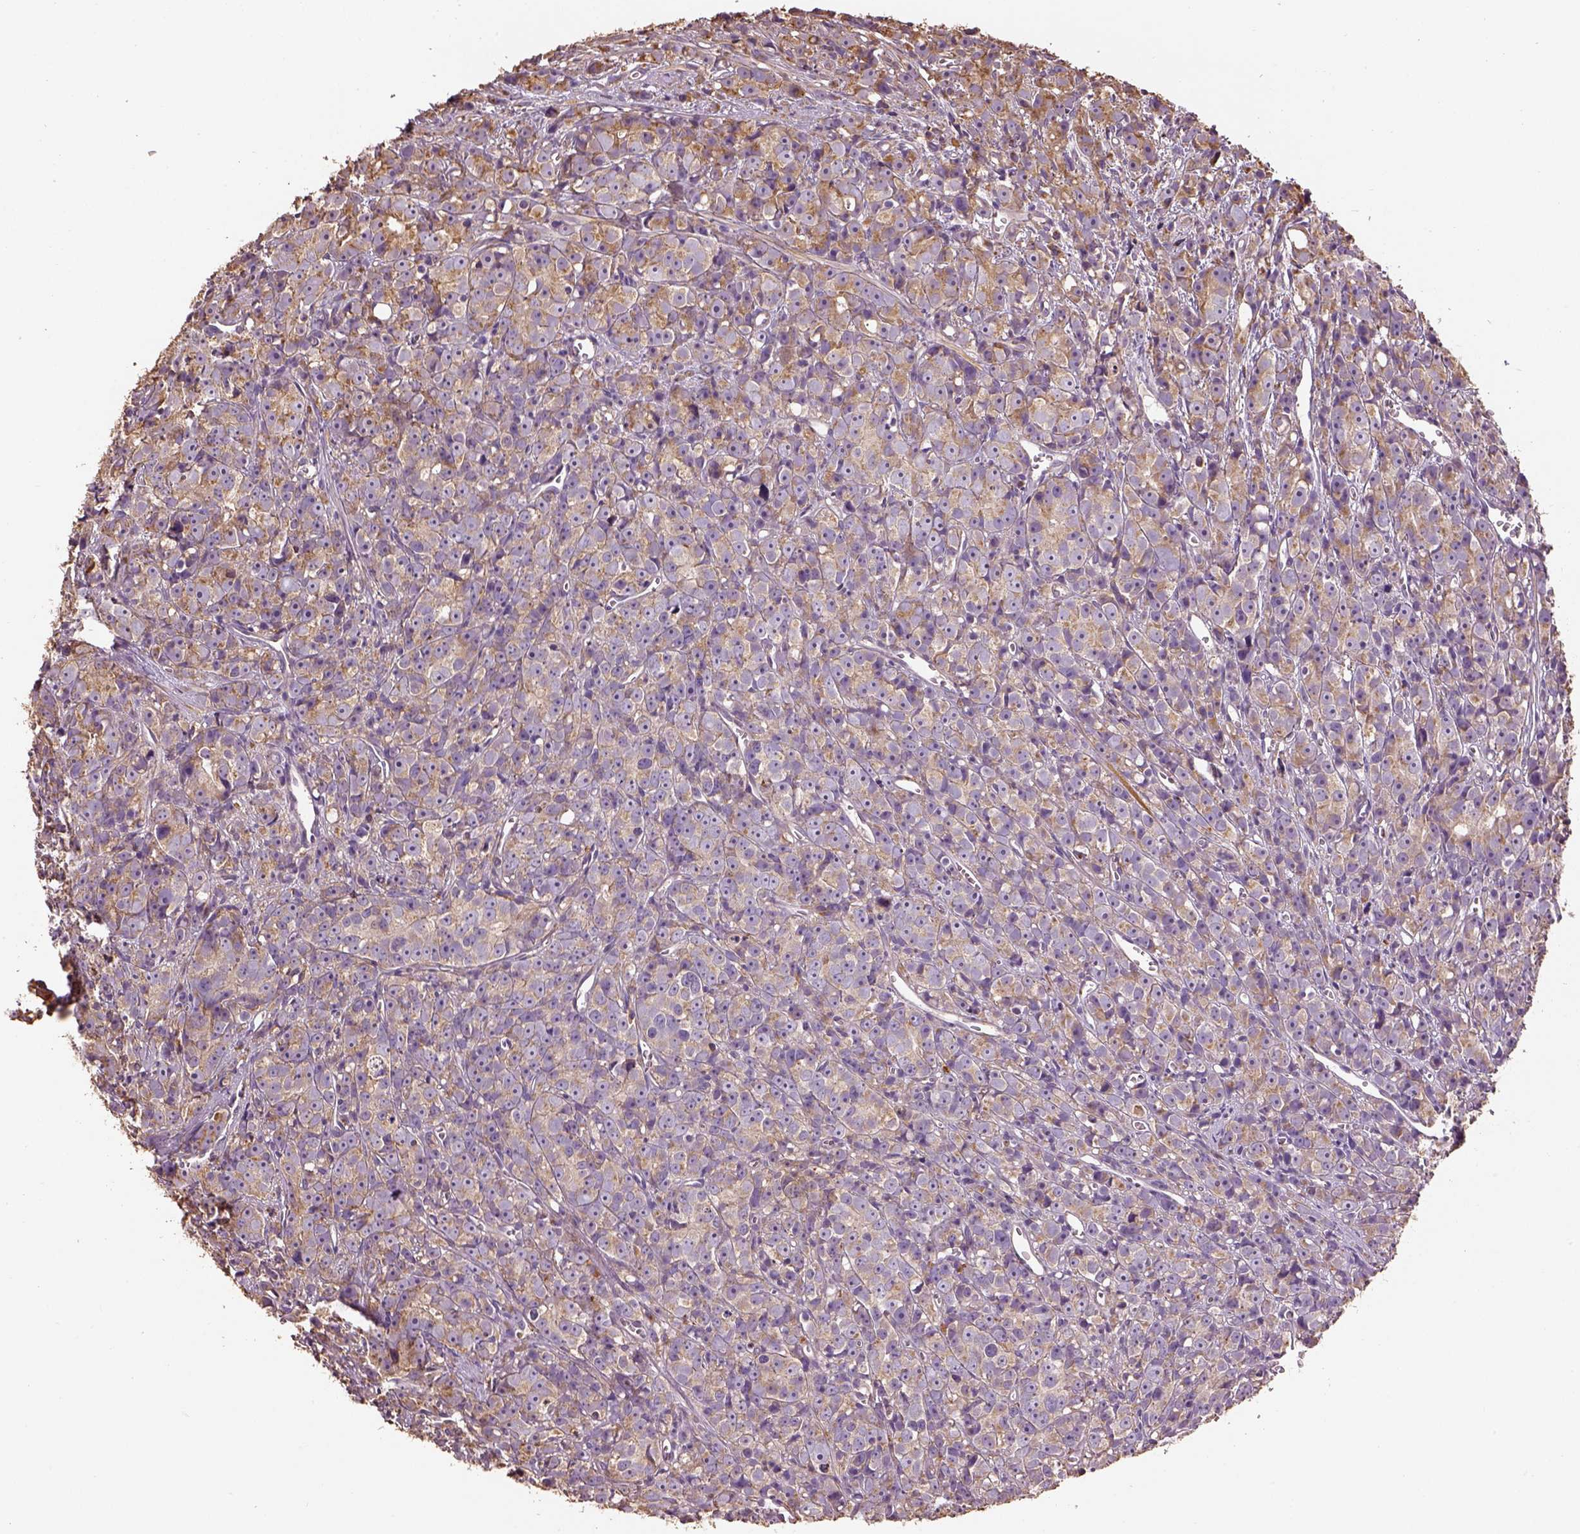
{"staining": {"intensity": "moderate", "quantity": "<25%", "location": "cytoplasmic/membranous"}, "tissue": "prostate cancer", "cell_type": "Tumor cells", "image_type": "cancer", "snomed": [{"axis": "morphology", "description": "Adenocarcinoma, High grade"}, {"axis": "topography", "description": "Prostate"}], "caption": "The micrograph shows a brown stain indicating the presence of a protein in the cytoplasmic/membranous of tumor cells in prostate cancer.", "gene": "AP1B1", "patient": {"sex": "male", "age": 77}}